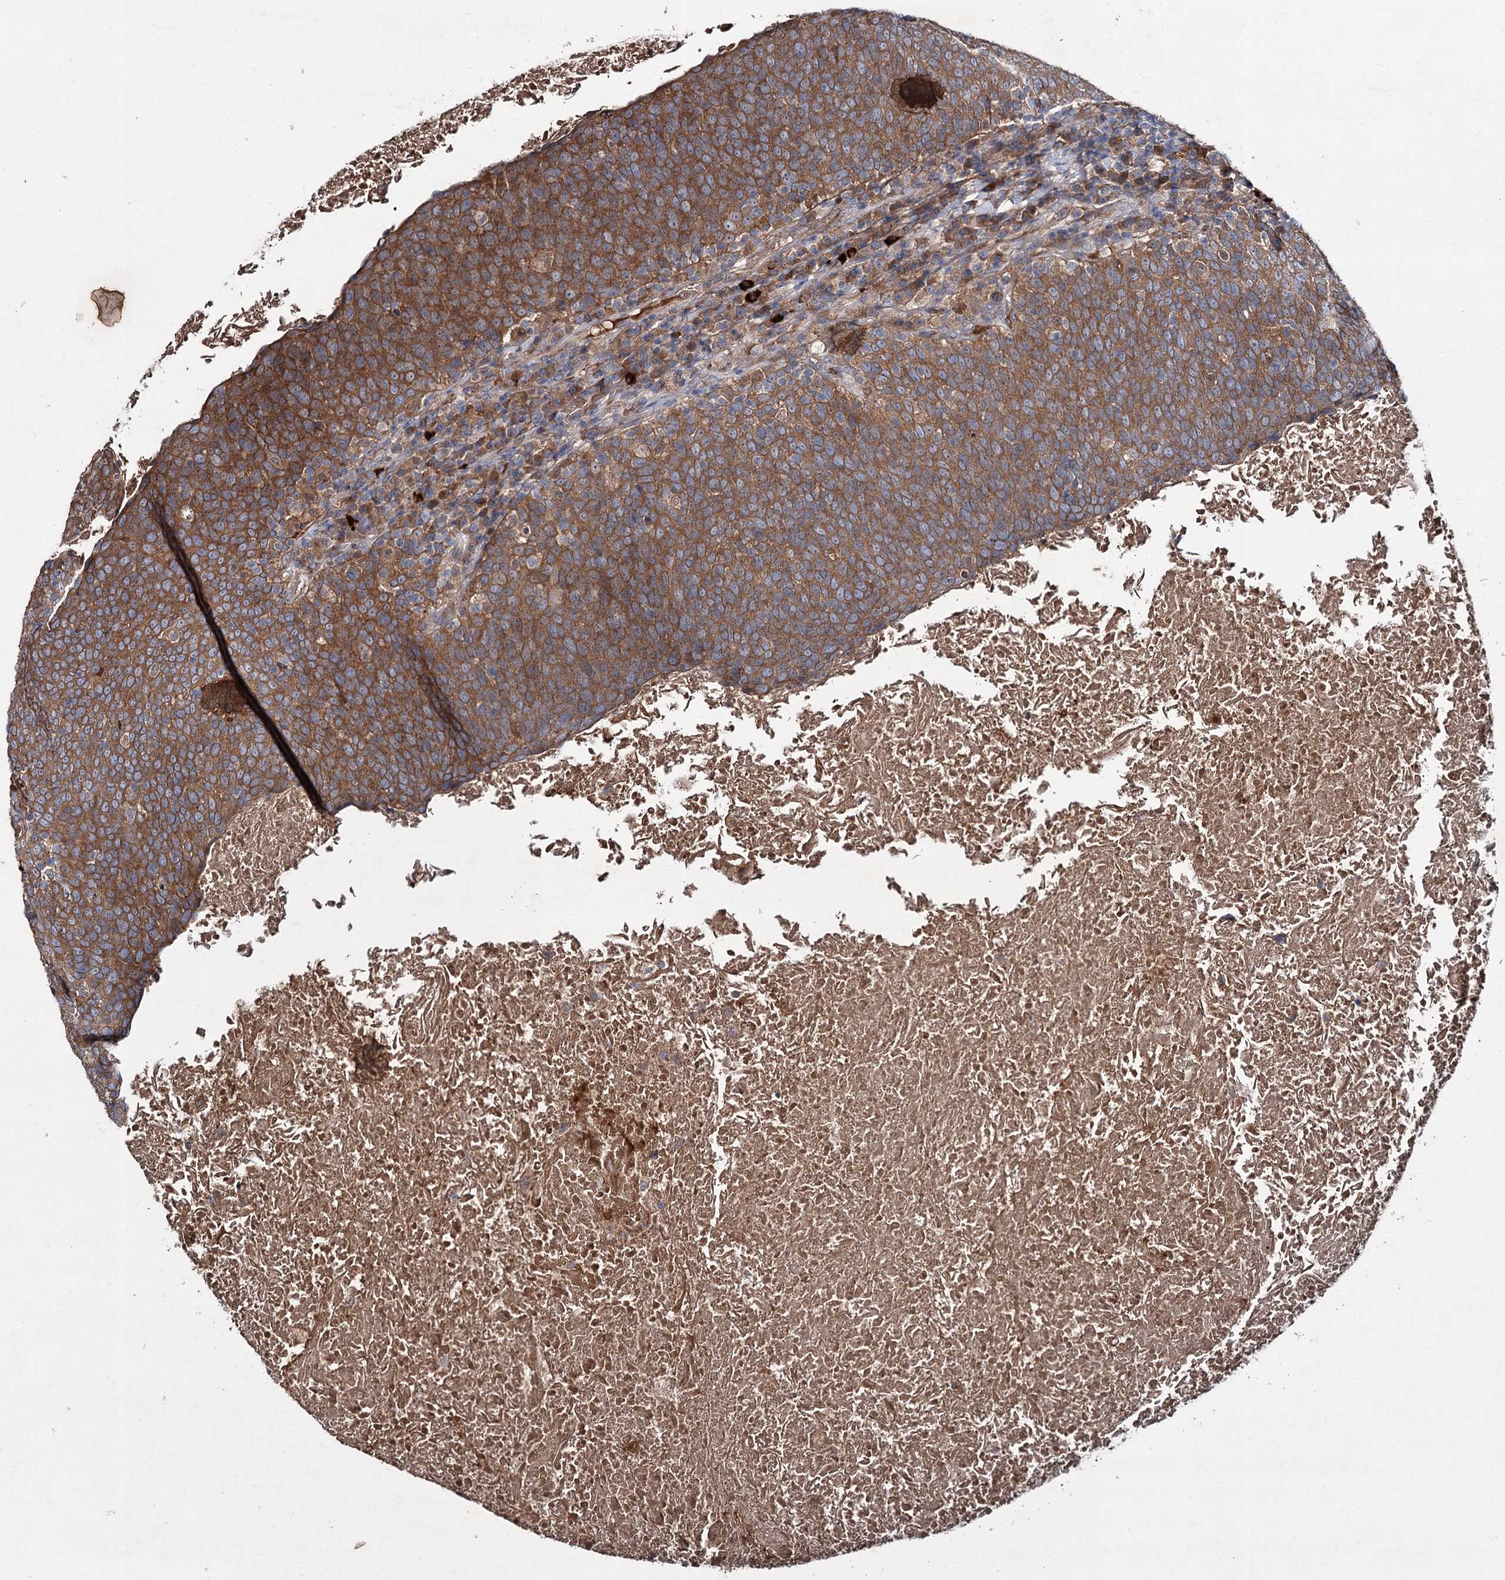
{"staining": {"intensity": "moderate", "quantity": ">75%", "location": "cytoplasmic/membranous"}, "tissue": "head and neck cancer", "cell_type": "Tumor cells", "image_type": "cancer", "snomed": [{"axis": "morphology", "description": "Squamous cell carcinoma, NOS"}, {"axis": "morphology", "description": "Squamous cell carcinoma, metastatic, NOS"}, {"axis": "topography", "description": "Lymph node"}, {"axis": "topography", "description": "Head-Neck"}], "caption": "Brown immunohistochemical staining in head and neck cancer (metastatic squamous cell carcinoma) exhibits moderate cytoplasmic/membranous staining in approximately >75% of tumor cells.", "gene": "PTPN3", "patient": {"sex": "male", "age": 62}}